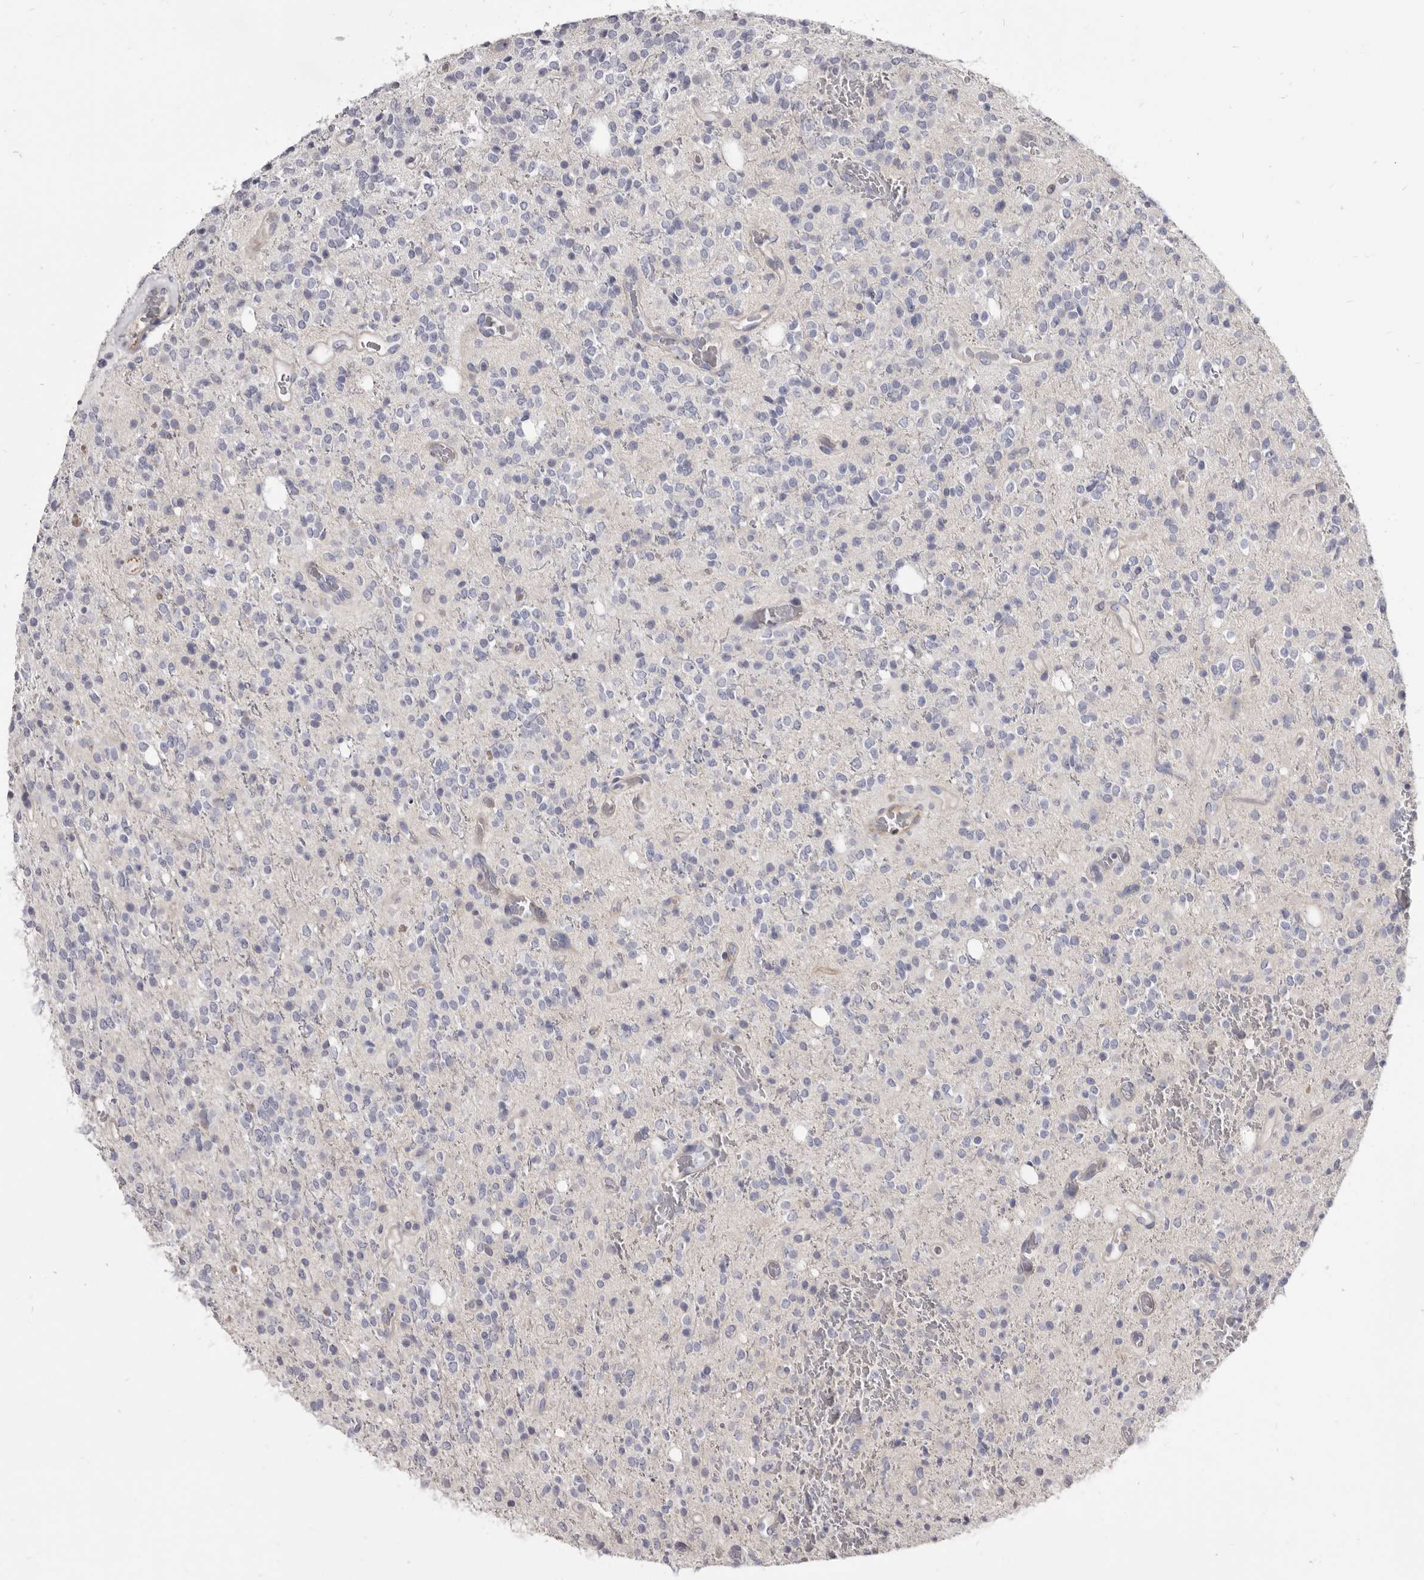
{"staining": {"intensity": "negative", "quantity": "none", "location": "none"}, "tissue": "glioma", "cell_type": "Tumor cells", "image_type": "cancer", "snomed": [{"axis": "morphology", "description": "Glioma, malignant, High grade"}, {"axis": "topography", "description": "Brain"}], "caption": "Immunohistochemistry (IHC) histopathology image of human glioma stained for a protein (brown), which demonstrates no staining in tumor cells.", "gene": "FAS", "patient": {"sex": "male", "age": 34}}